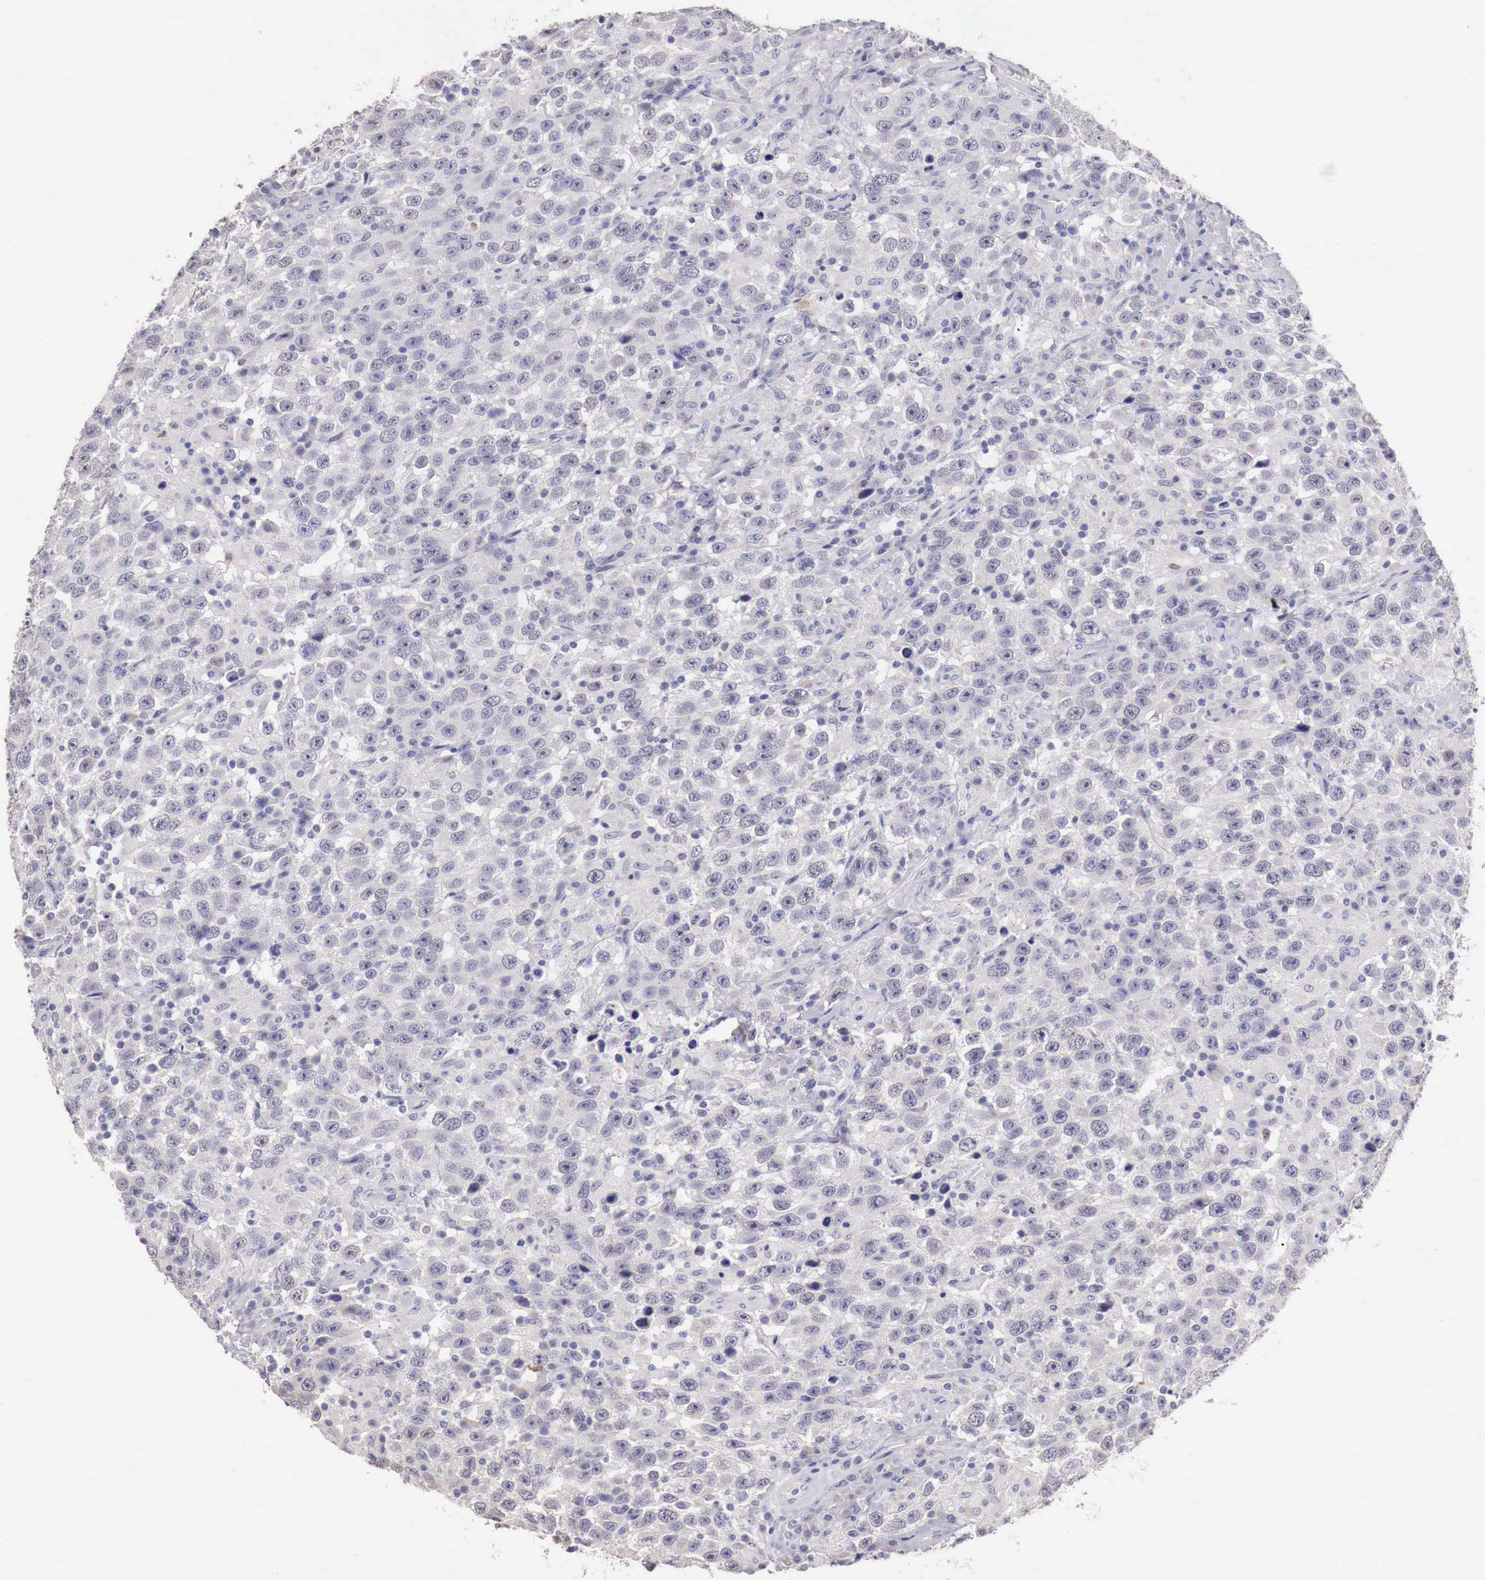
{"staining": {"intensity": "negative", "quantity": "none", "location": "none"}, "tissue": "testis cancer", "cell_type": "Tumor cells", "image_type": "cancer", "snomed": [{"axis": "morphology", "description": "Seminoma, NOS"}, {"axis": "topography", "description": "Testis"}], "caption": "Immunohistochemical staining of testis seminoma displays no significant staining in tumor cells.", "gene": "ENOX2", "patient": {"sex": "male", "age": 41}}